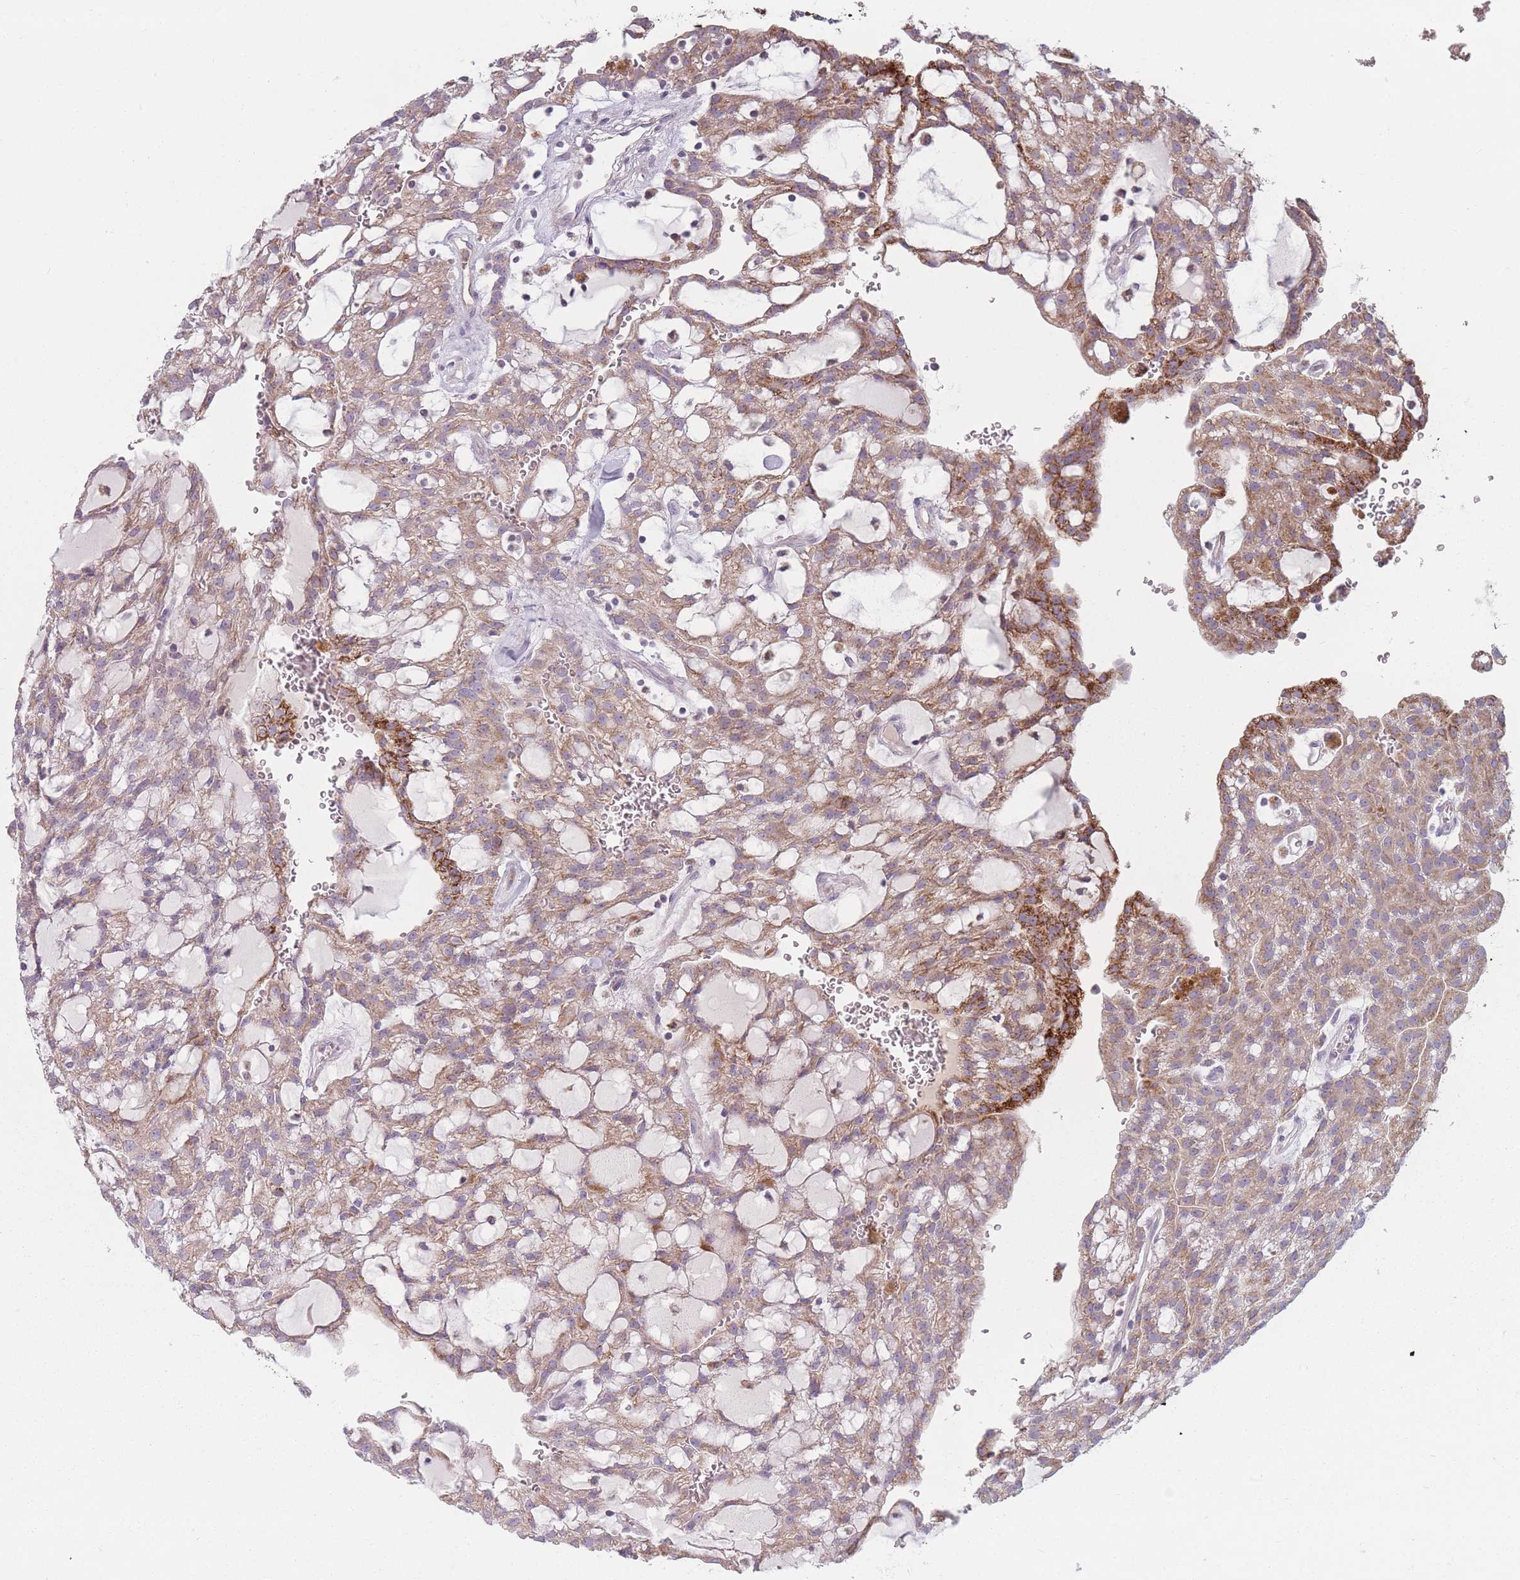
{"staining": {"intensity": "moderate", "quantity": ">75%", "location": "cytoplasmic/membranous"}, "tissue": "renal cancer", "cell_type": "Tumor cells", "image_type": "cancer", "snomed": [{"axis": "morphology", "description": "Adenocarcinoma, NOS"}, {"axis": "topography", "description": "Kidney"}], "caption": "A medium amount of moderate cytoplasmic/membranous positivity is seen in approximately >75% of tumor cells in renal adenocarcinoma tissue.", "gene": "PEX11B", "patient": {"sex": "male", "age": 63}}